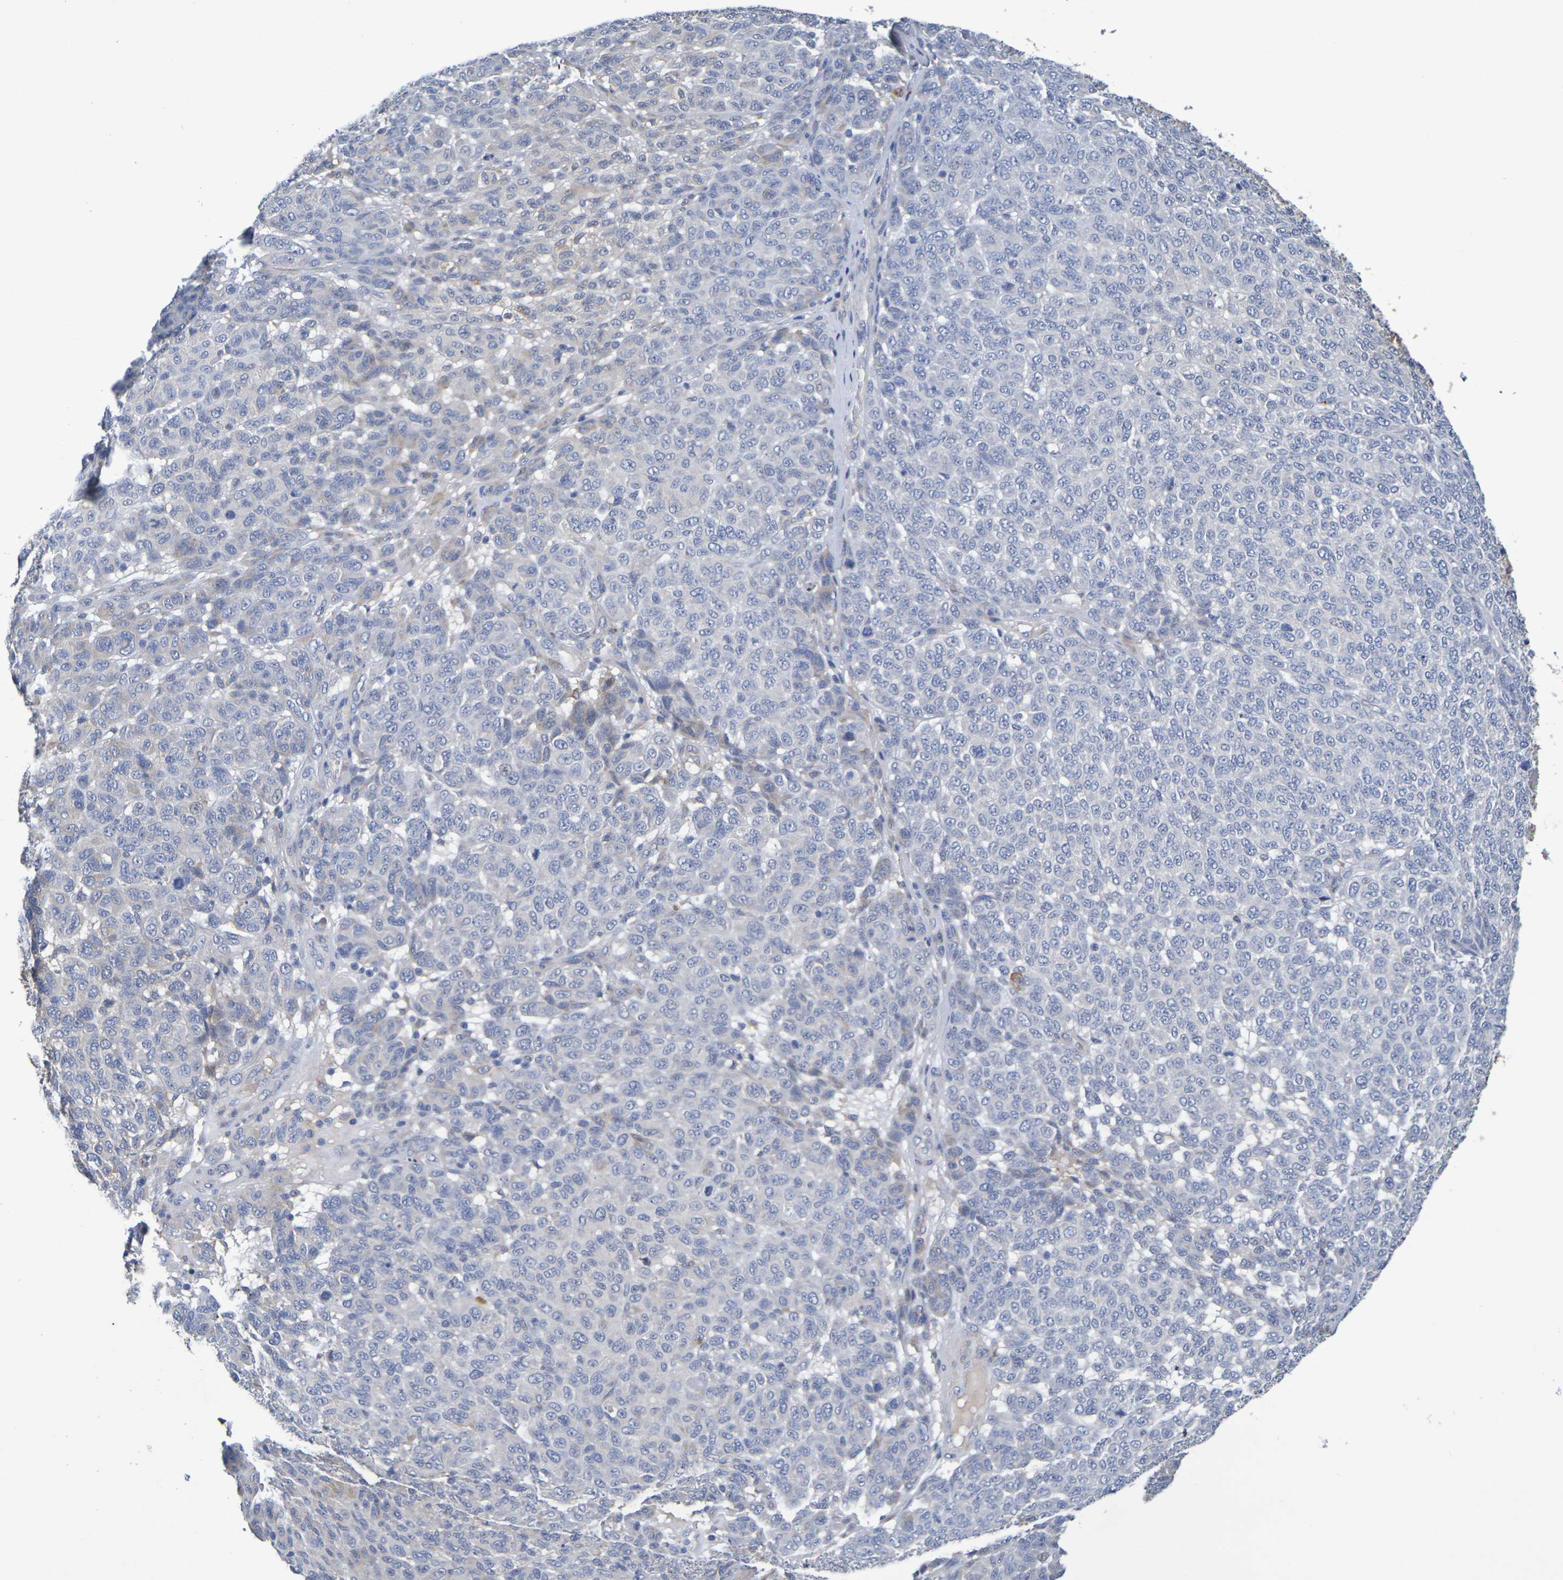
{"staining": {"intensity": "negative", "quantity": "none", "location": "none"}, "tissue": "melanoma", "cell_type": "Tumor cells", "image_type": "cancer", "snomed": [{"axis": "morphology", "description": "Malignant melanoma, NOS"}, {"axis": "topography", "description": "Skin"}], "caption": "Immunohistochemistry of human malignant melanoma exhibits no expression in tumor cells.", "gene": "SDC4", "patient": {"sex": "male", "age": 59}}